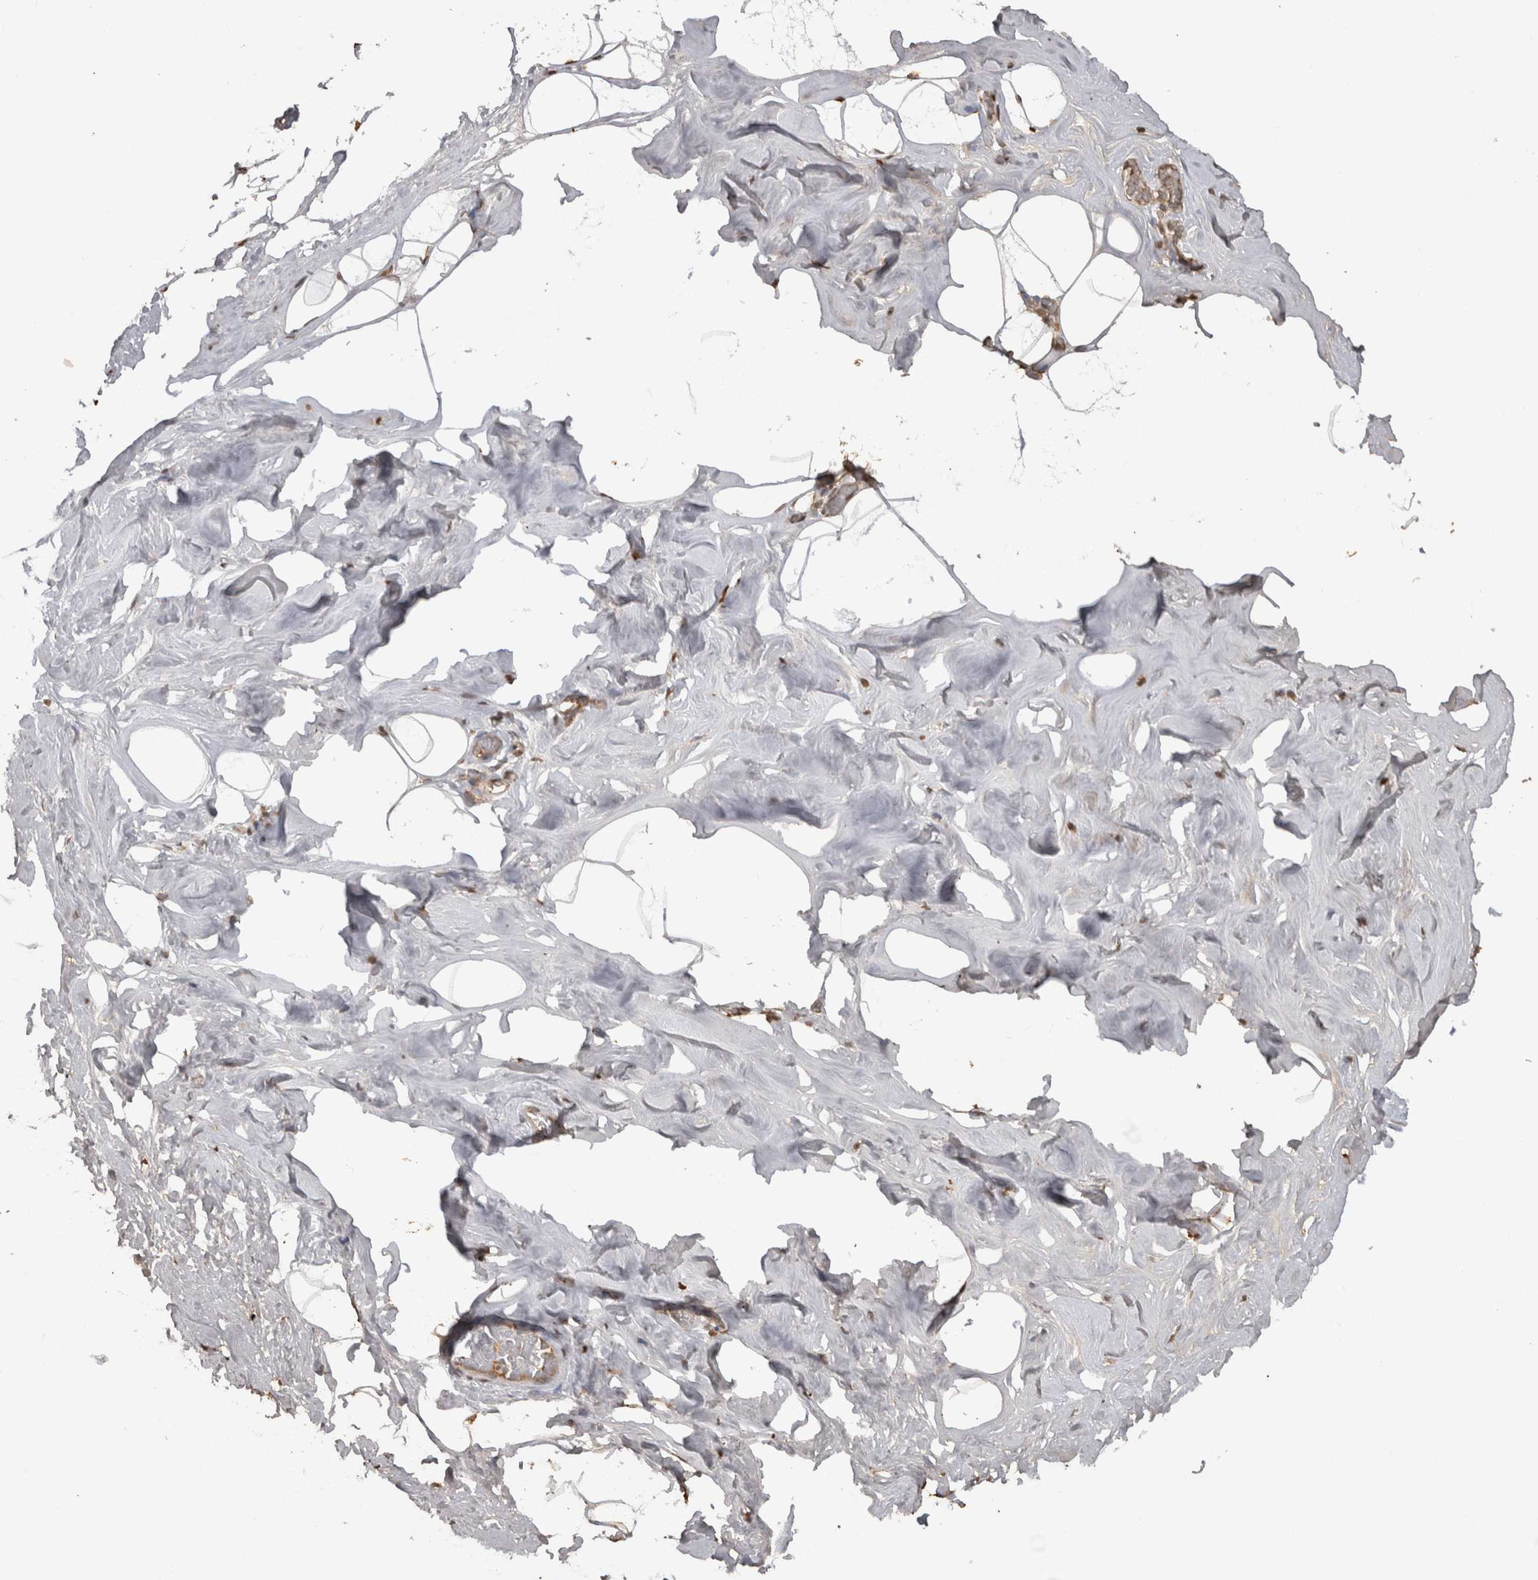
{"staining": {"intensity": "negative", "quantity": "none", "location": "none"}, "tissue": "adipose tissue", "cell_type": "Adipocytes", "image_type": "normal", "snomed": [{"axis": "morphology", "description": "Normal tissue, NOS"}, {"axis": "morphology", "description": "Fibrosis, NOS"}, {"axis": "topography", "description": "Breast"}, {"axis": "topography", "description": "Adipose tissue"}], "caption": "This image is of unremarkable adipose tissue stained with immunohistochemistry (IHC) to label a protein in brown with the nuclei are counter-stained blue. There is no expression in adipocytes. The staining was performed using DAB (3,3'-diaminobenzidine) to visualize the protein expression in brown, while the nuclei were stained in blue with hematoxylin (Magnification: 20x).", "gene": "CRELD2", "patient": {"sex": "female", "age": 39}}